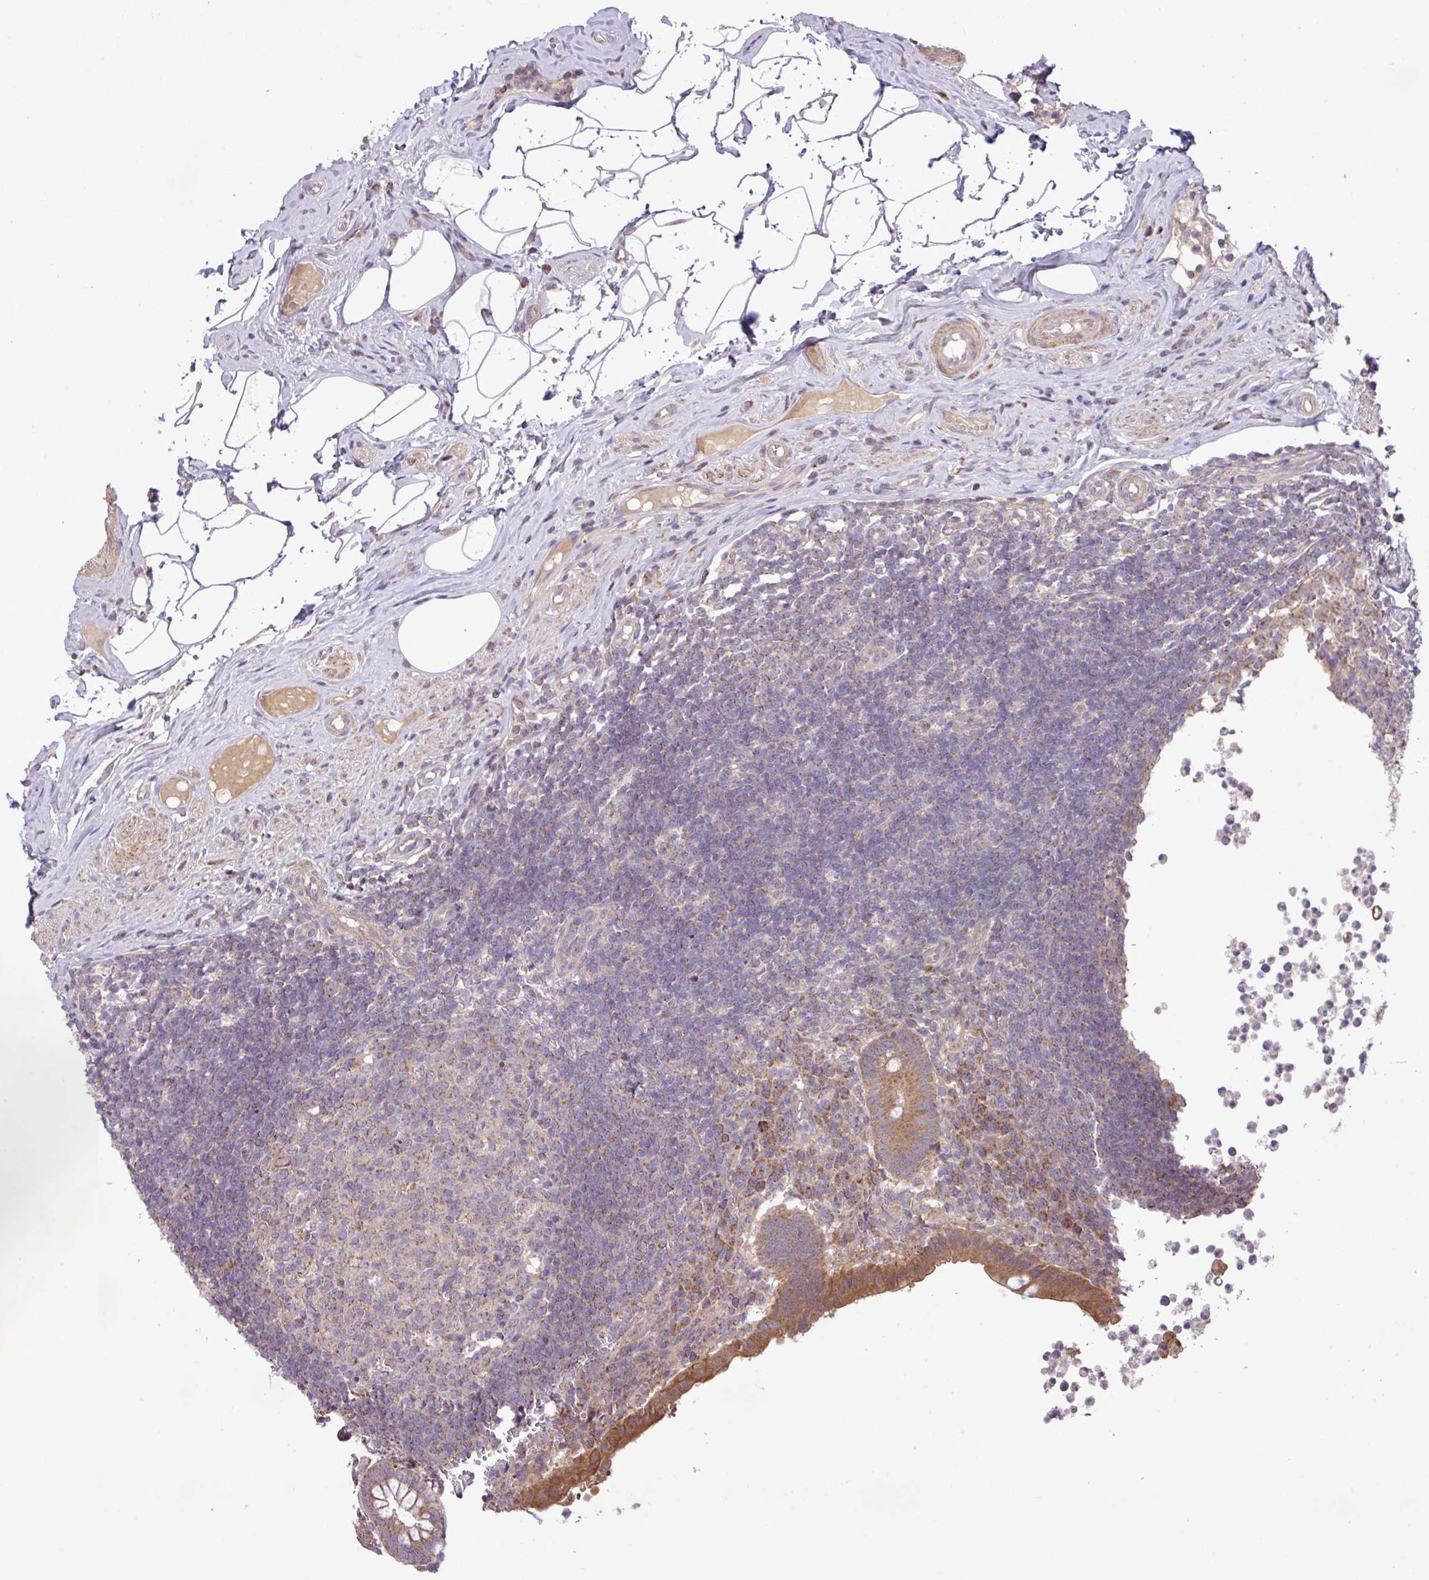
{"staining": {"intensity": "moderate", "quantity": ">75%", "location": "cytoplasmic/membranous"}, "tissue": "appendix", "cell_type": "Glandular cells", "image_type": "normal", "snomed": [{"axis": "morphology", "description": "Normal tissue, NOS"}, {"axis": "topography", "description": "Appendix"}], "caption": "Immunohistochemical staining of benign appendix reveals moderate cytoplasmic/membranous protein positivity in approximately >75% of glandular cells.", "gene": "TIMM10B", "patient": {"sex": "female", "age": 56}}